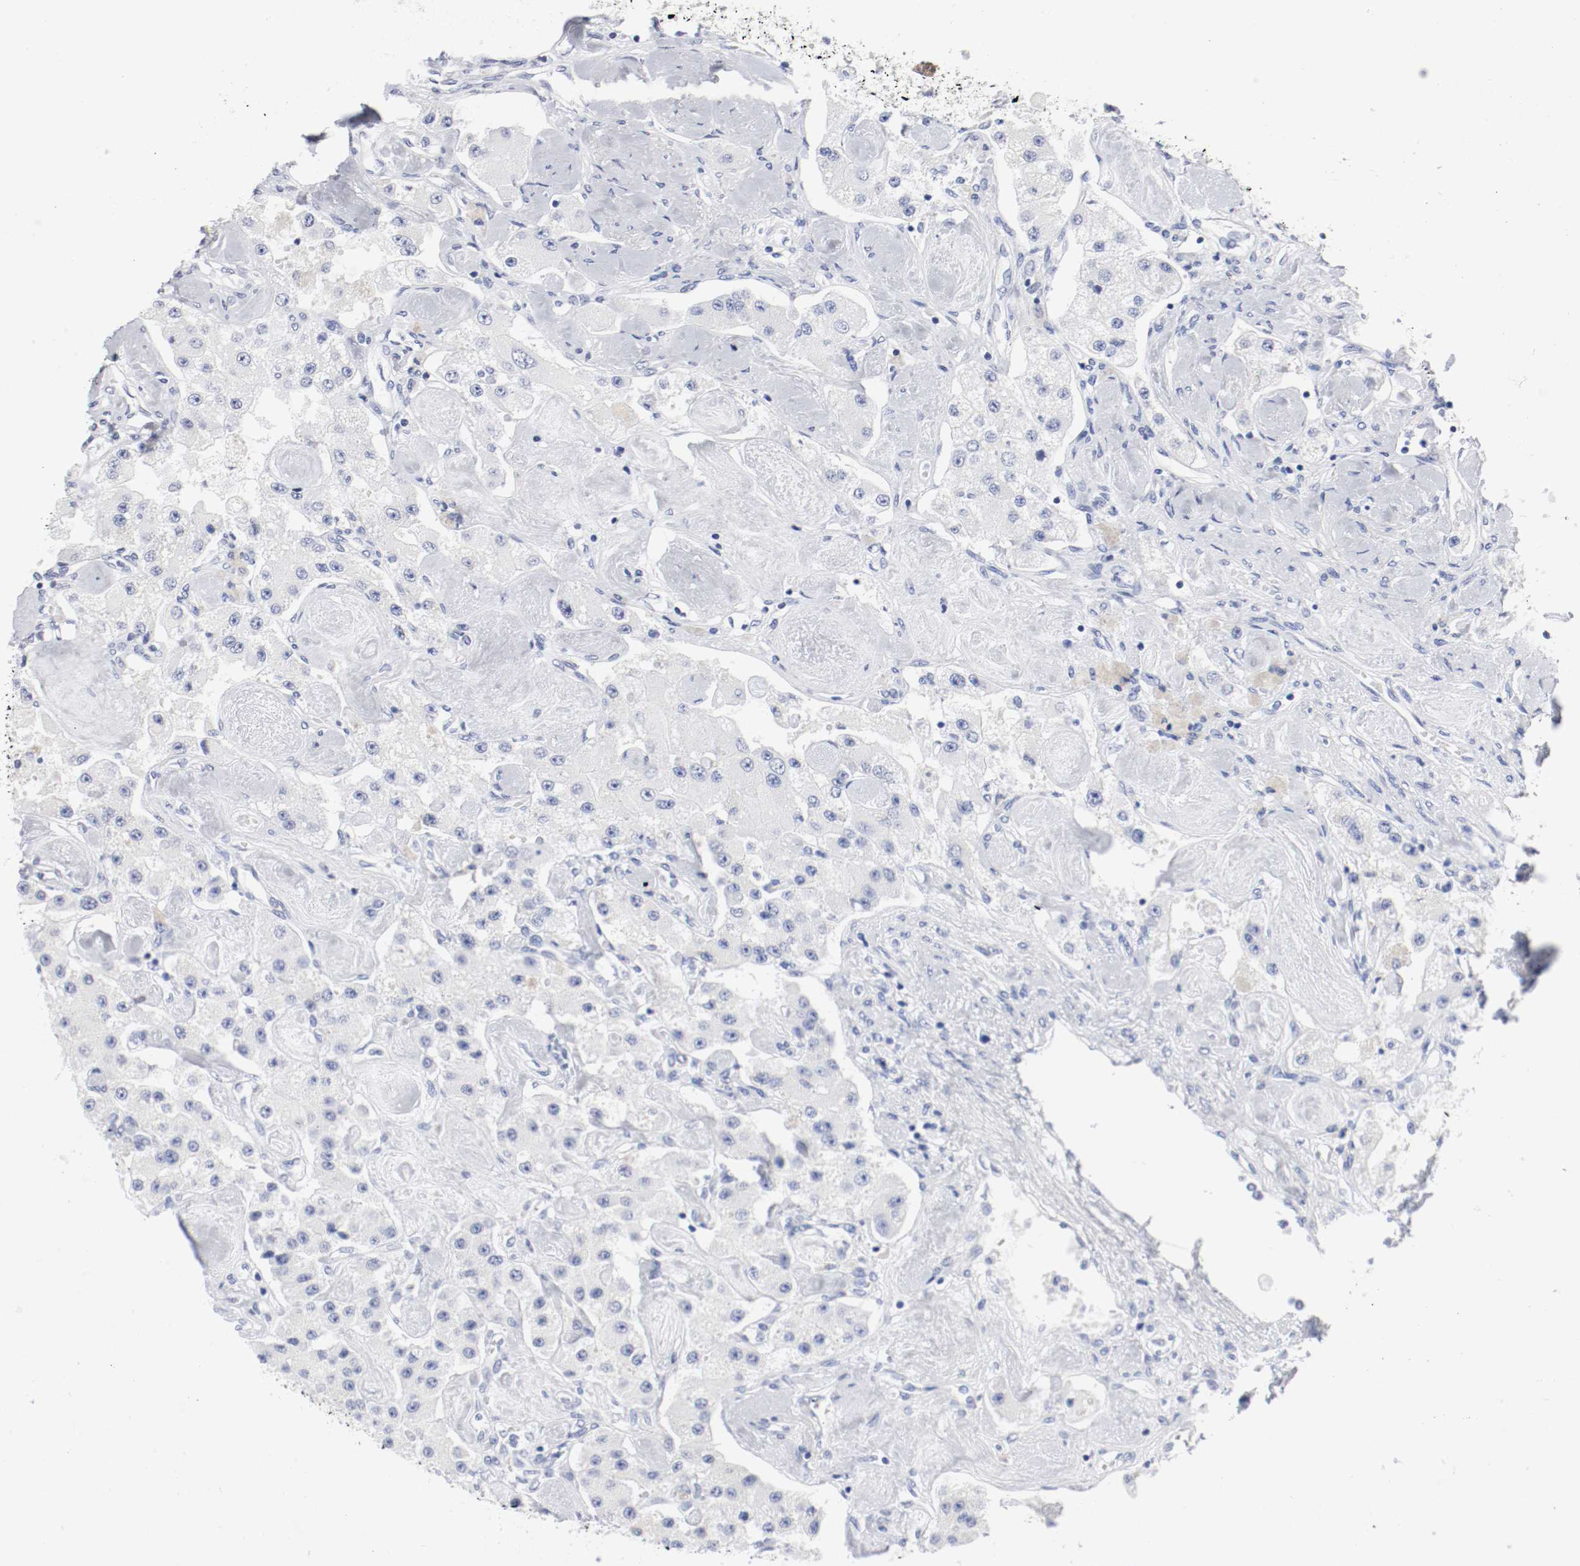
{"staining": {"intensity": "negative", "quantity": "none", "location": "none"}, "tissue": "carcinoid", "cell_type": "Tumor cells", "image_type": "cancer", "snomed": [{"axis": "morphology", "description": "Carcinoid, malignant, NOS"}, {"axis": "topography", "description": "Pancreas"}], "caption": "Tumor cells show no significant protein staining in malignant carcinoid. The staining was performed using DAB to visualize the protein expression in brown, while the nuclei were stained in blue with hematoxylin (Magnification: 20x).", "gene": "GAD1", "patient": {"sex": "male", "age": 41}}